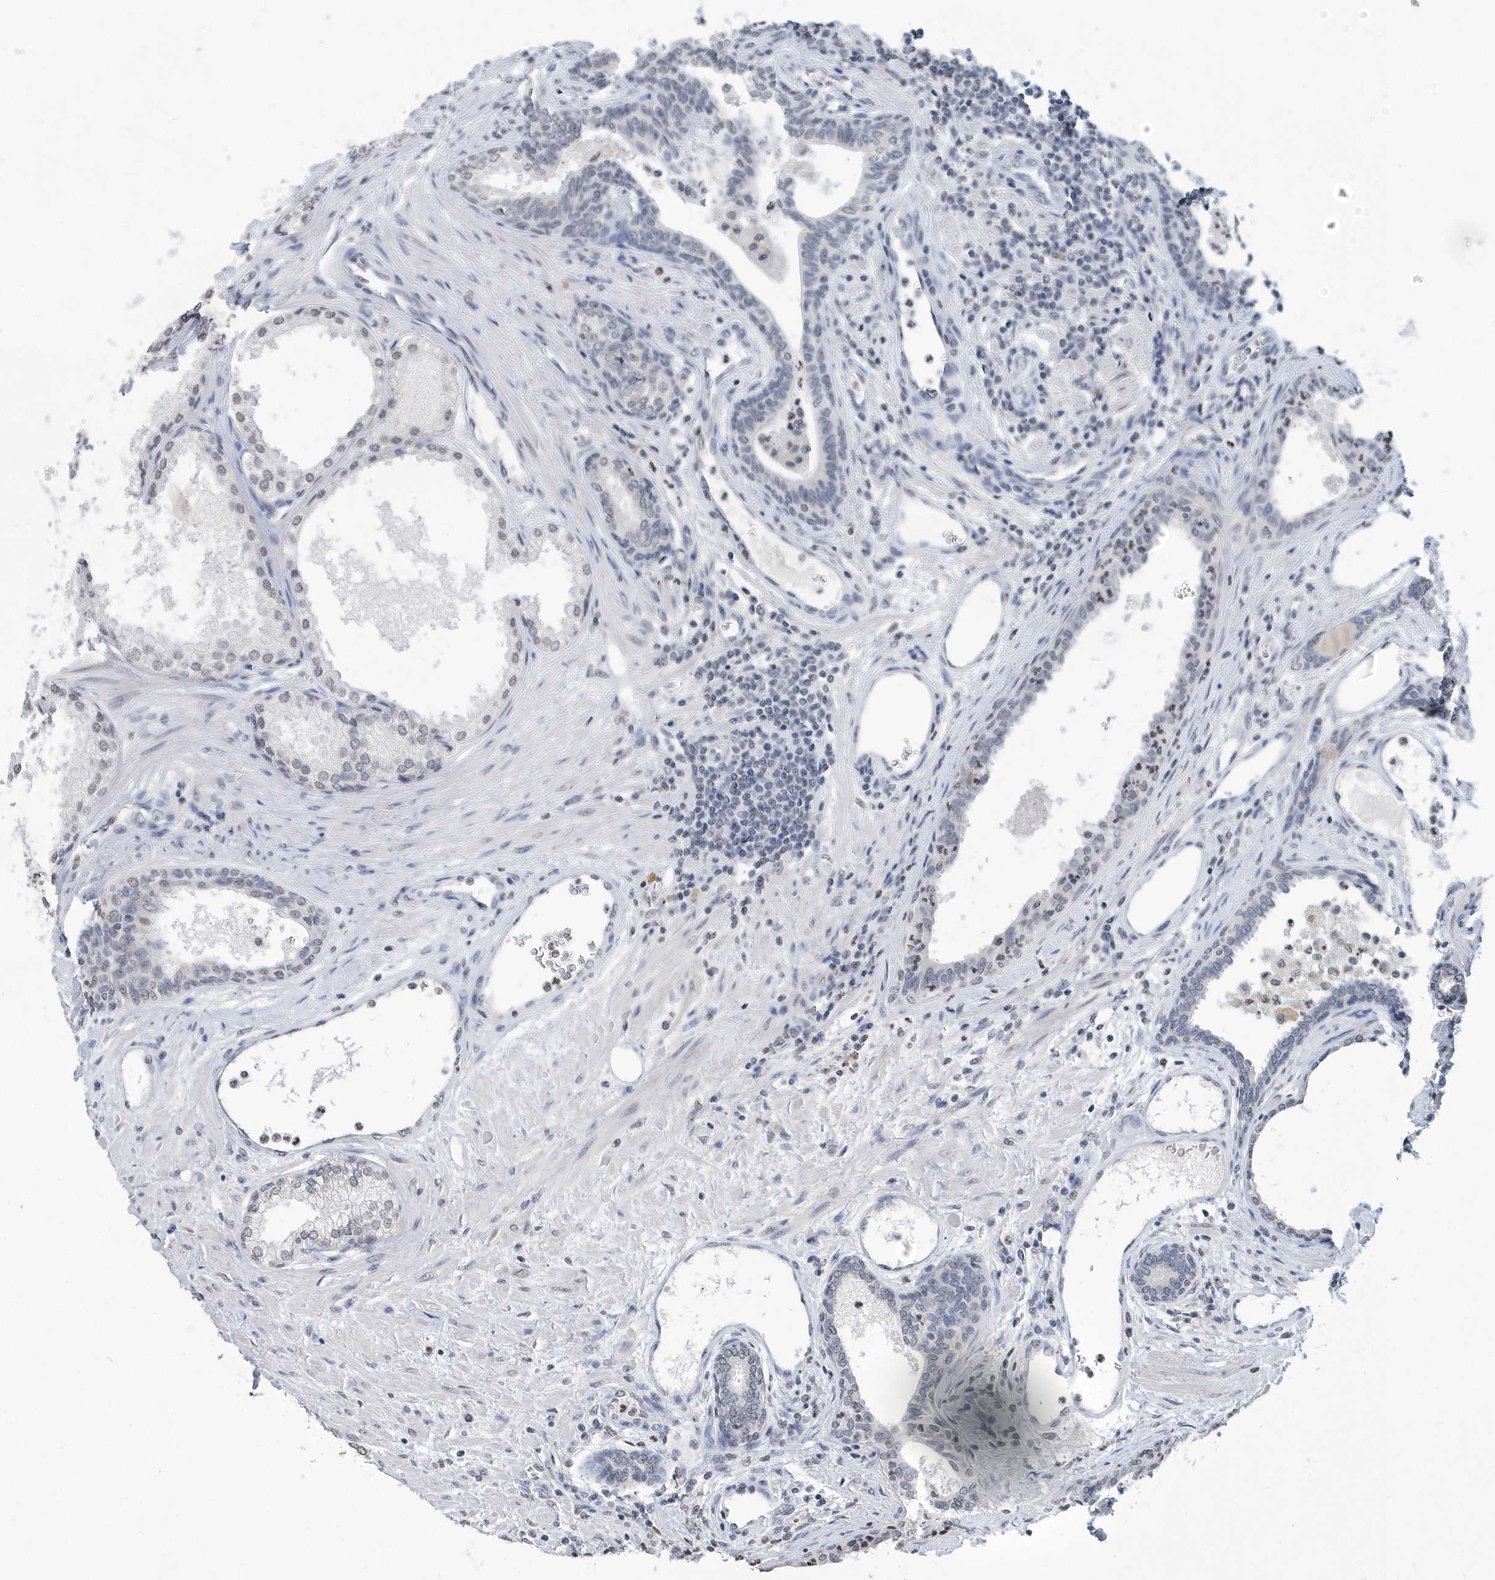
{"staining": {"intensity": "negative", "quantity": "none", "location": "none"}, "tissue": "prostate", "cell_type": "Glandular cells", "image_type": "normal", "snomed": [{"axis": "morphology", "description": "Normal tissue, NOS"}, {"axis": "topography", "description": "Prostate"}], "caption": "High magnification brightfield microscopy of benign prostate stained with DAB (brown) and counterstained with hematoxylin (blue): glandular cells show no significant staining.", "gene": "VWA5B2", "patient": {"sex": "male", "age": 76}}